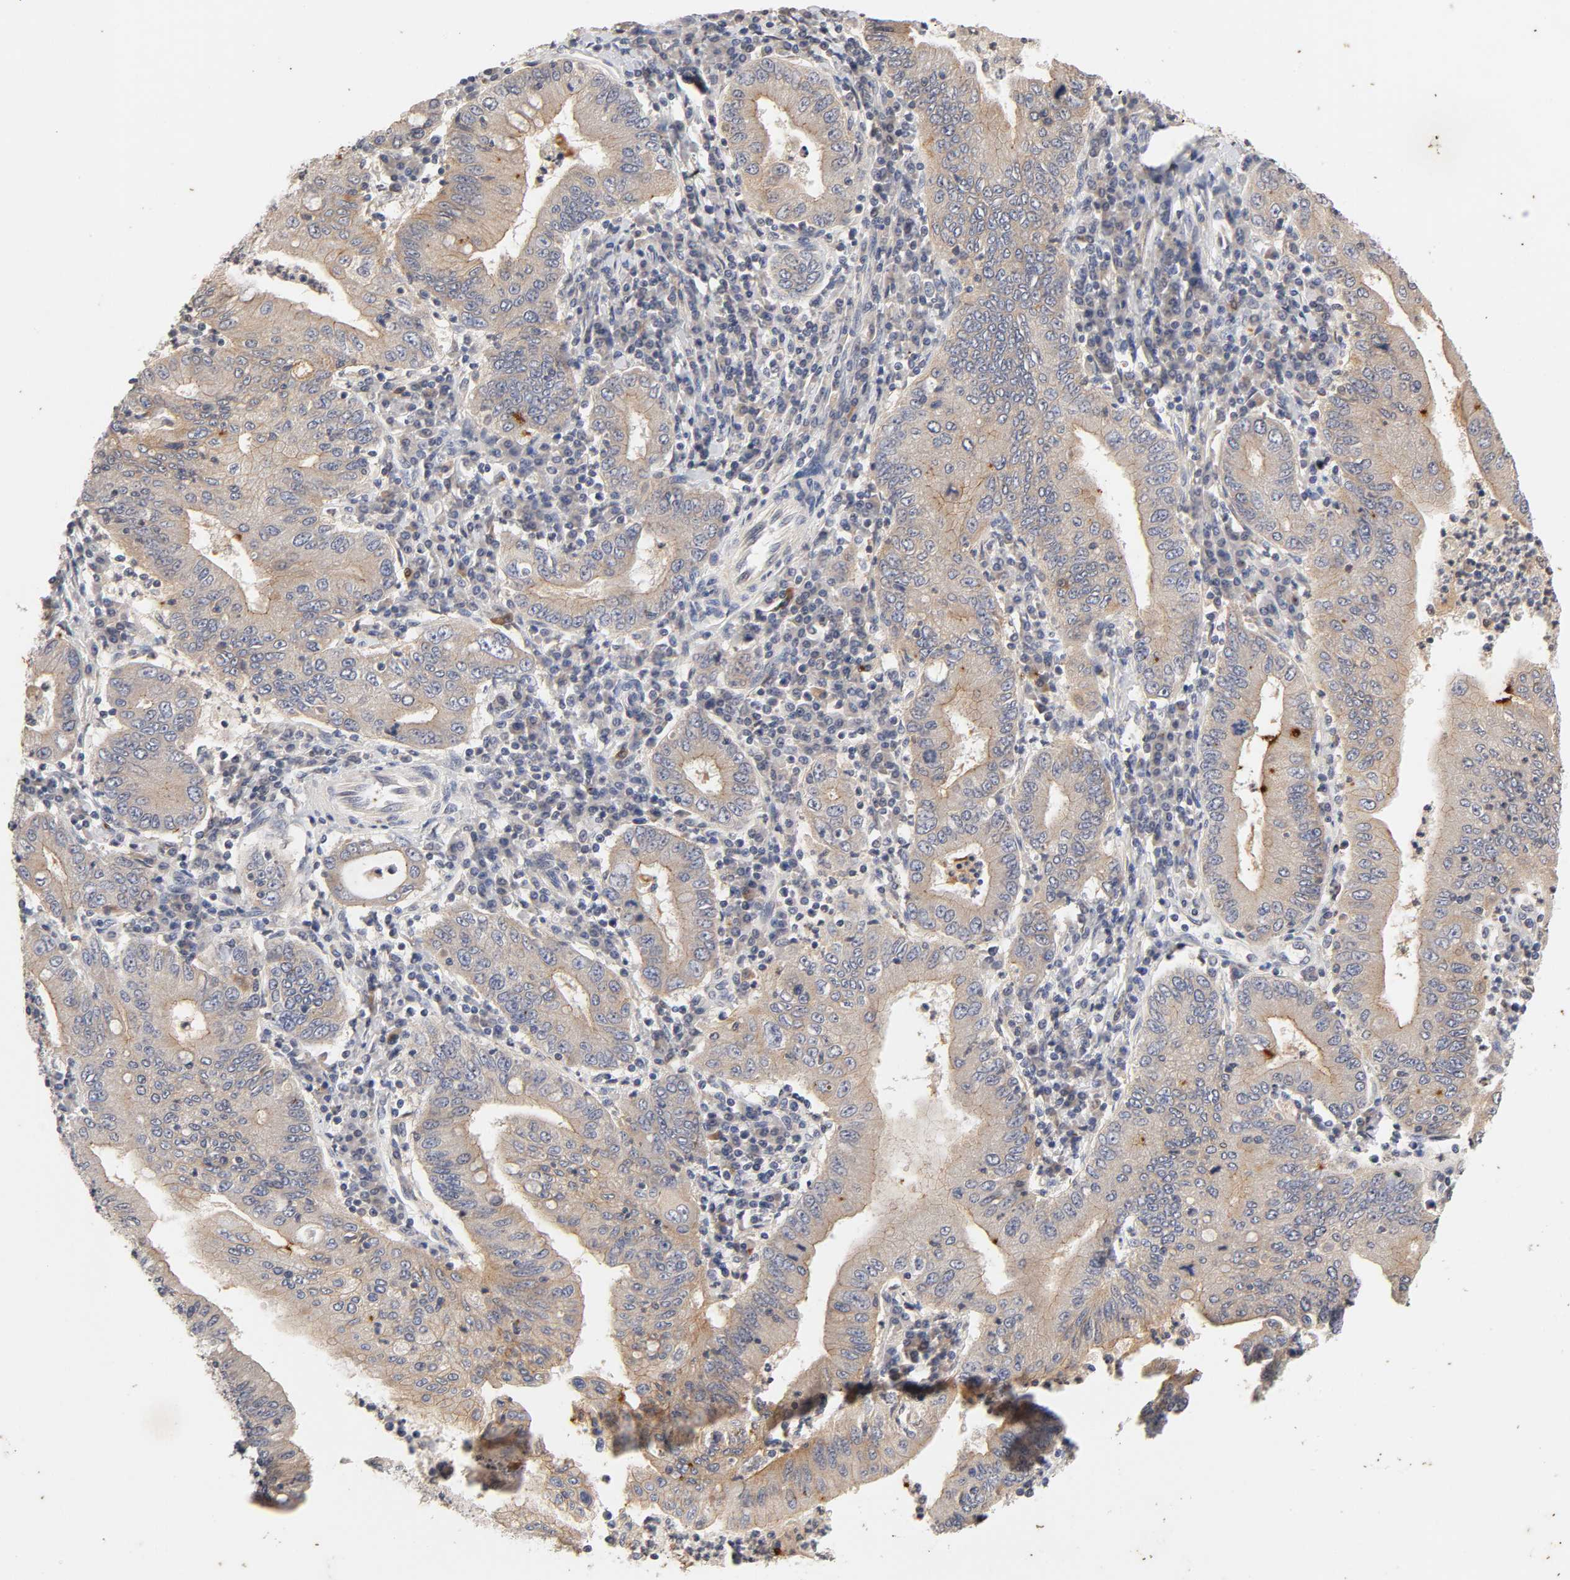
{"staining": {"intensity": "weak", "quantity": ">75%", "location": "cytoplasmic/membranous"}, "tissue": "stomach cancer", "cell_type": "Tumor cells", "image_type": "cancer", "snomed": [{"axis": "morphology", "description": "Normal tissue, NOS"}, {"axis": "morphology", "description": "Adenocarcinoma, NOS"}, {"axis": "topography", "description": "Esophagus"}, {"axis": "topography", "description": "Stomach, upper"}, {"axis": "topography", "description": "Peripheral nerve tissue"}], "caption": "DAB (3,3'-diaminobenzidine) immunohistochemical staining of stomach cancer (adenocarcinoma) reveals weak cytoplasmic/membranous protein positivity in about >75% of tumor cells.", "gene": "CXADR", "patient": {"sex": "male", "age": 62}}